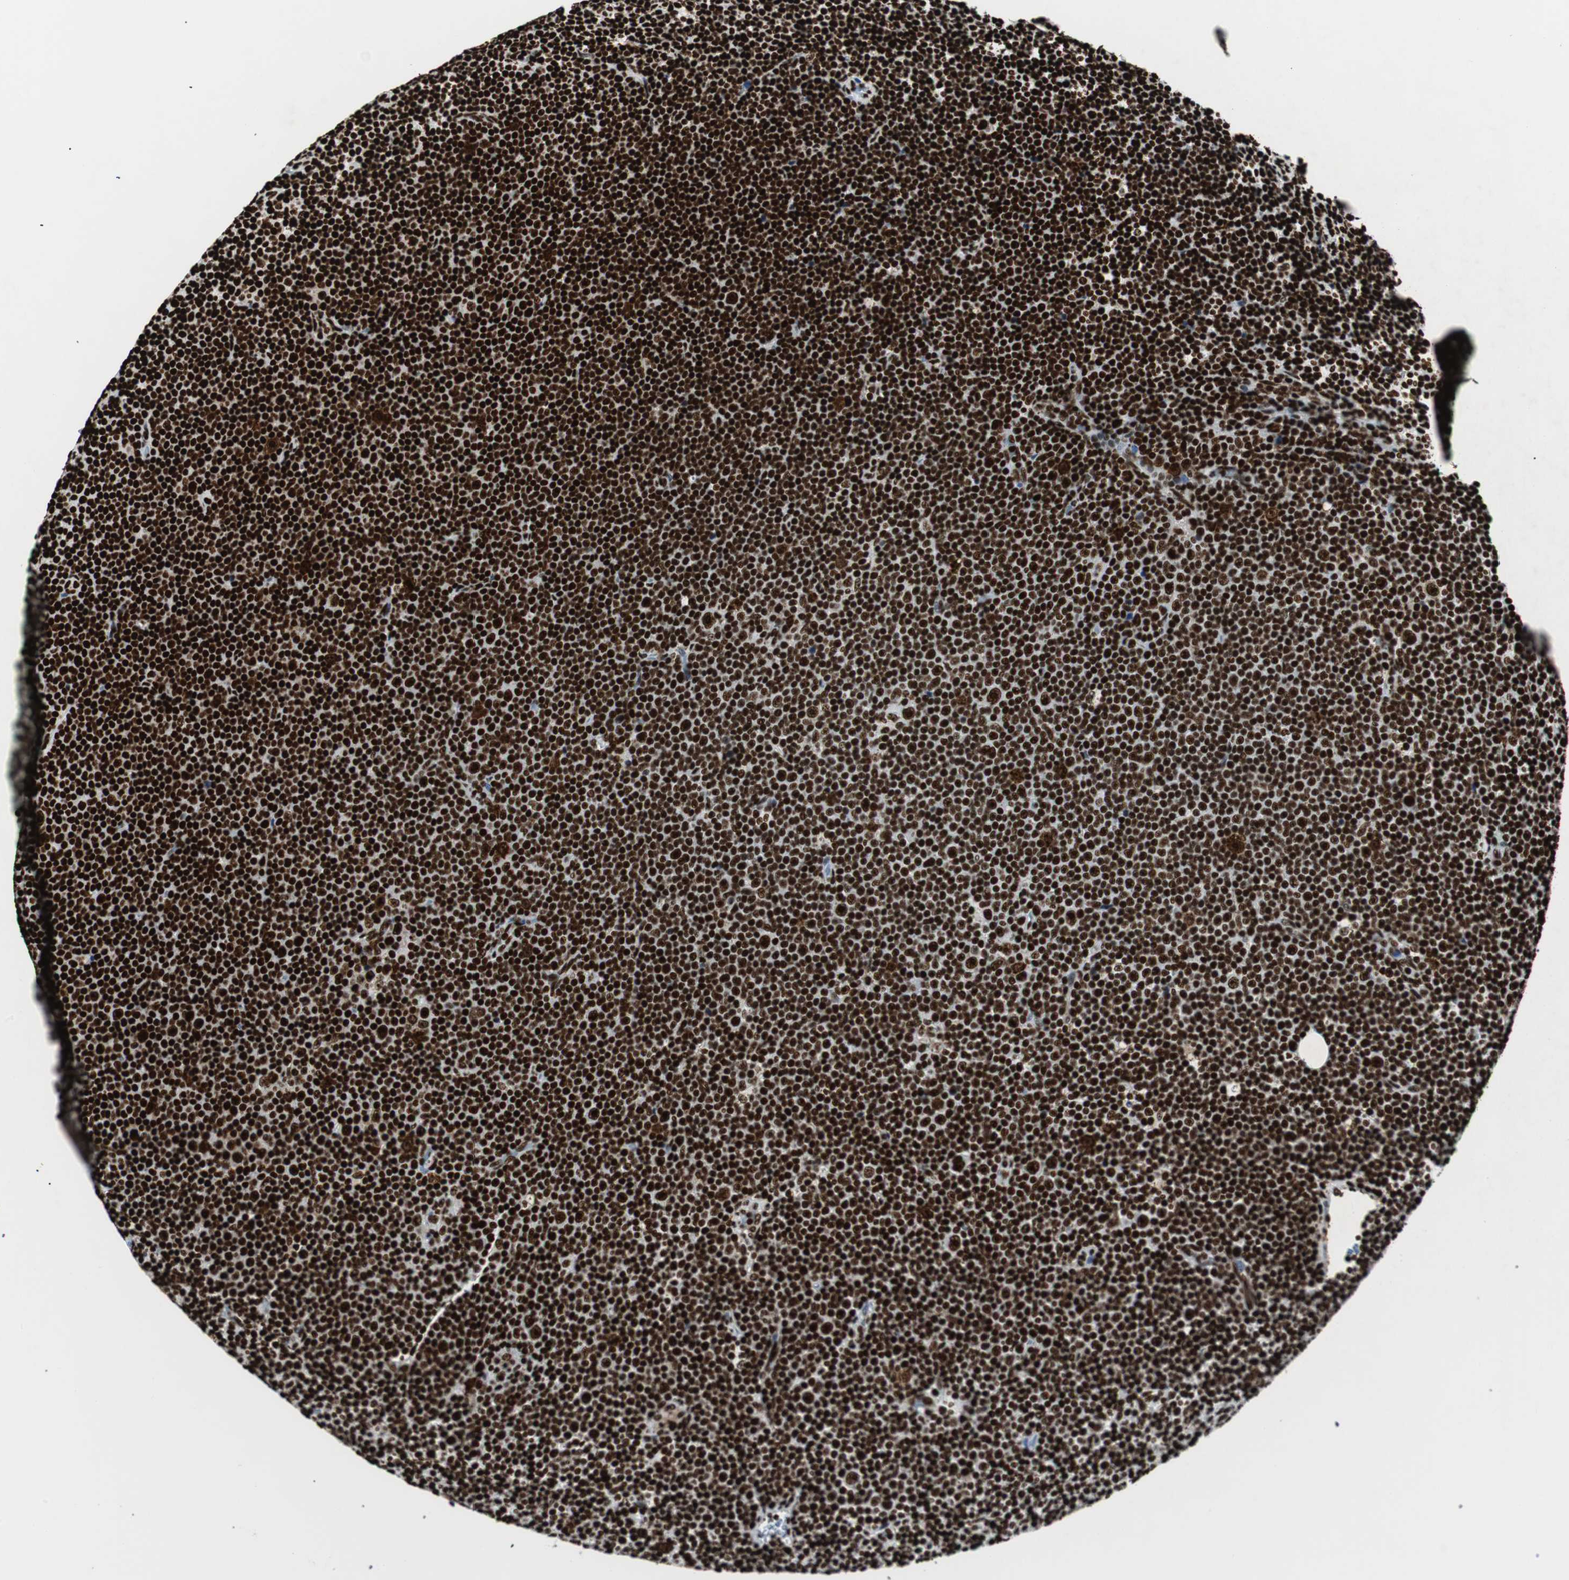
{"staining": {"intensity": "strong", "quantity": ">75%", "location": "nuclear"}, "tissue": "lymphoma", "cell_type": "Tumor cells", "image_type": "cancer", "snomed": [{"axis": "morphology", "description": "Malignant lymphoma, non-Hodgkin's type, Low grade"}, {"axis": "topography", "description": "Lymph node"}], "caption": "This photomicrograph exhibits immunohistochemistry (IHC) staining of lymphoma, with high strong nuclear positivity in approximately >75% of tumor cells.", "gene": "NCL", "patient": {"sex": "female", "age": 67}}